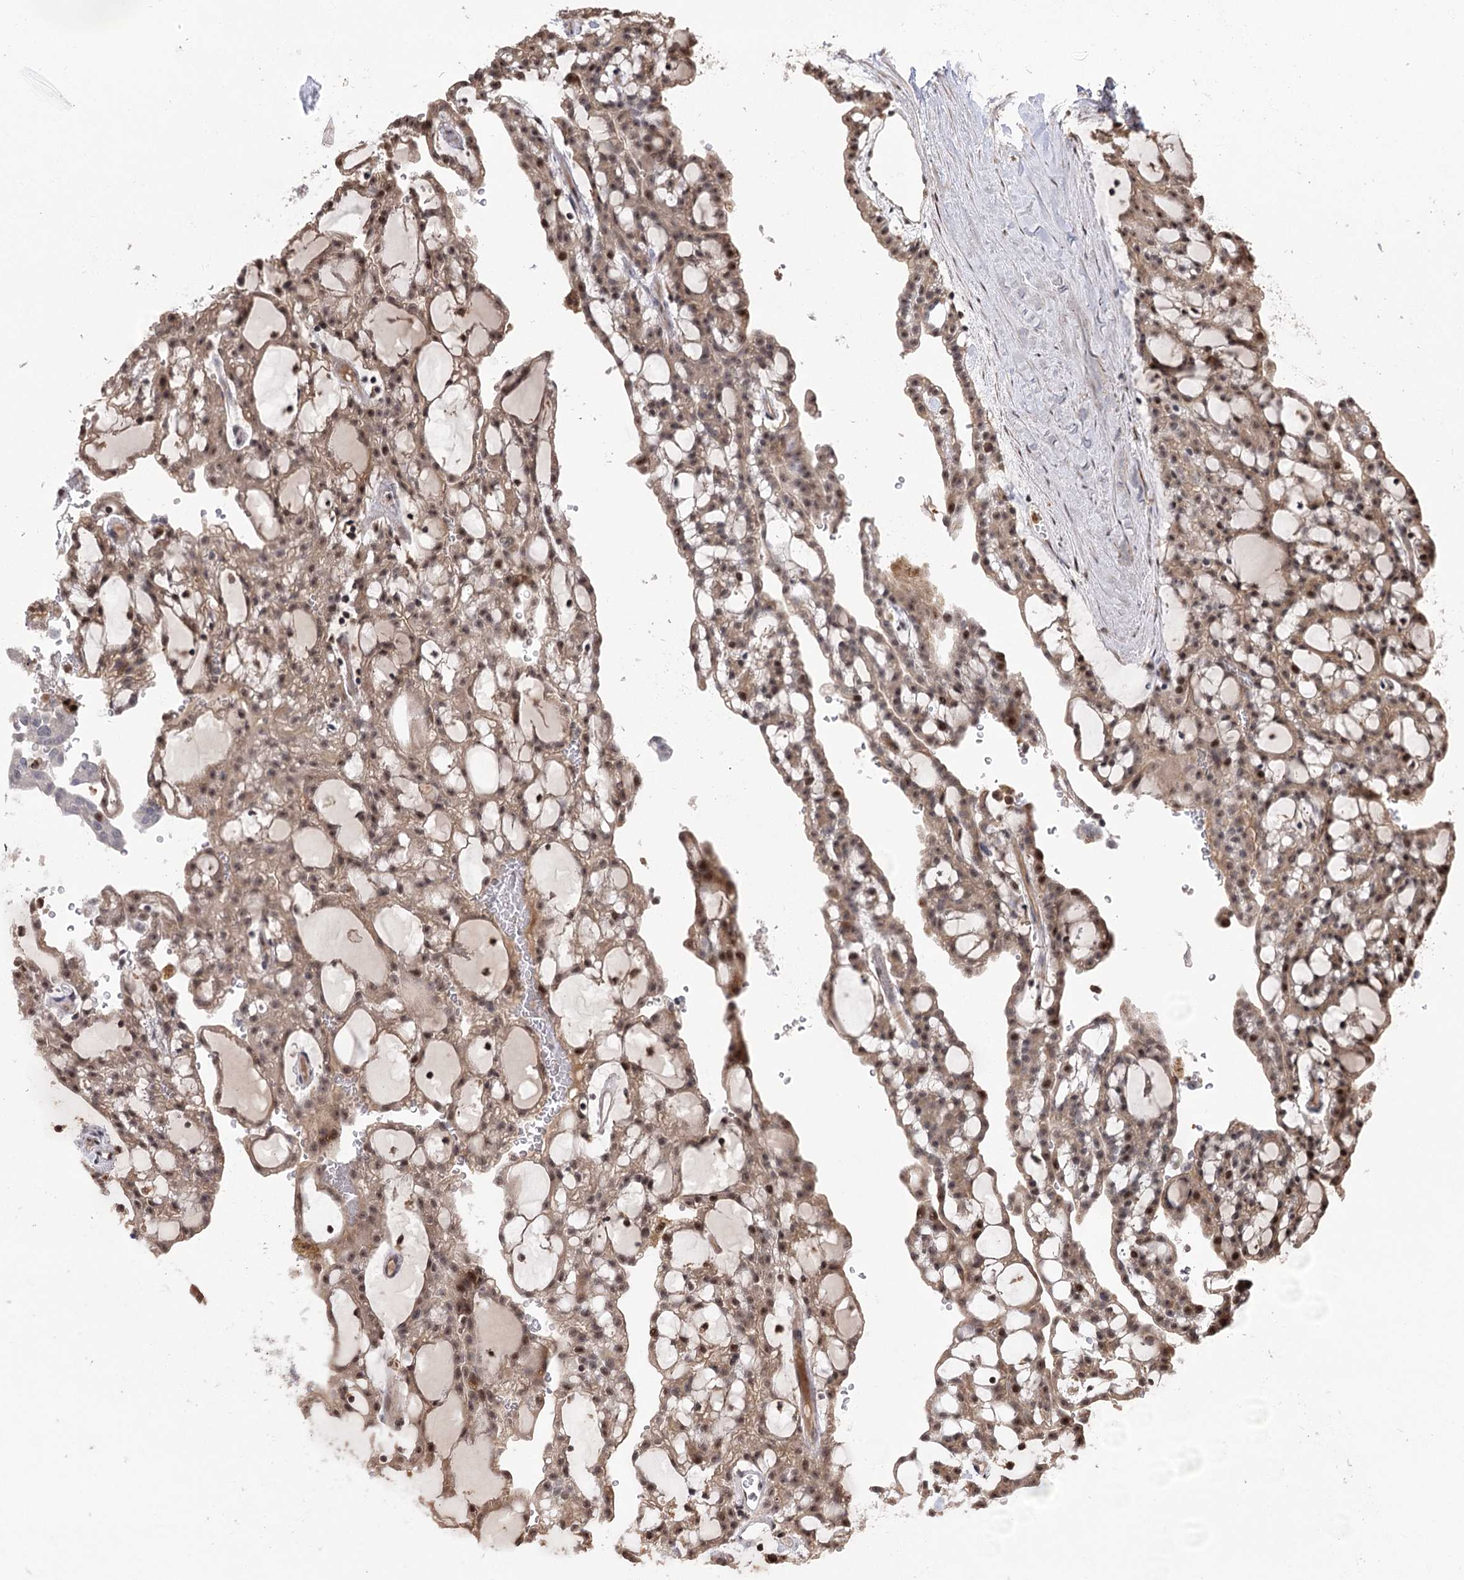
{"staining": {"intensity": "weak", "quantity": ">75%", "location": "cytoplasmic/membranous,nuclear"}, "tissue": "renal cancer", "cell_type": "Tumor cells", "image_type": "cancer", "snomed": [{"axis": "morphology", "description": "Adenocarcinoma, NOS"}, {"axis": "topography", "description": "Kidney"}], "caption": "Protein staining by immunohistochemistry (IHC) exhibits weak cytoplasmic/membranous and nuclear positivity in about >75% of tumor cells in renal adenocarcinoma.", "gene": "PYROXD1", "patient": {"sex": "male", "age": 63}}